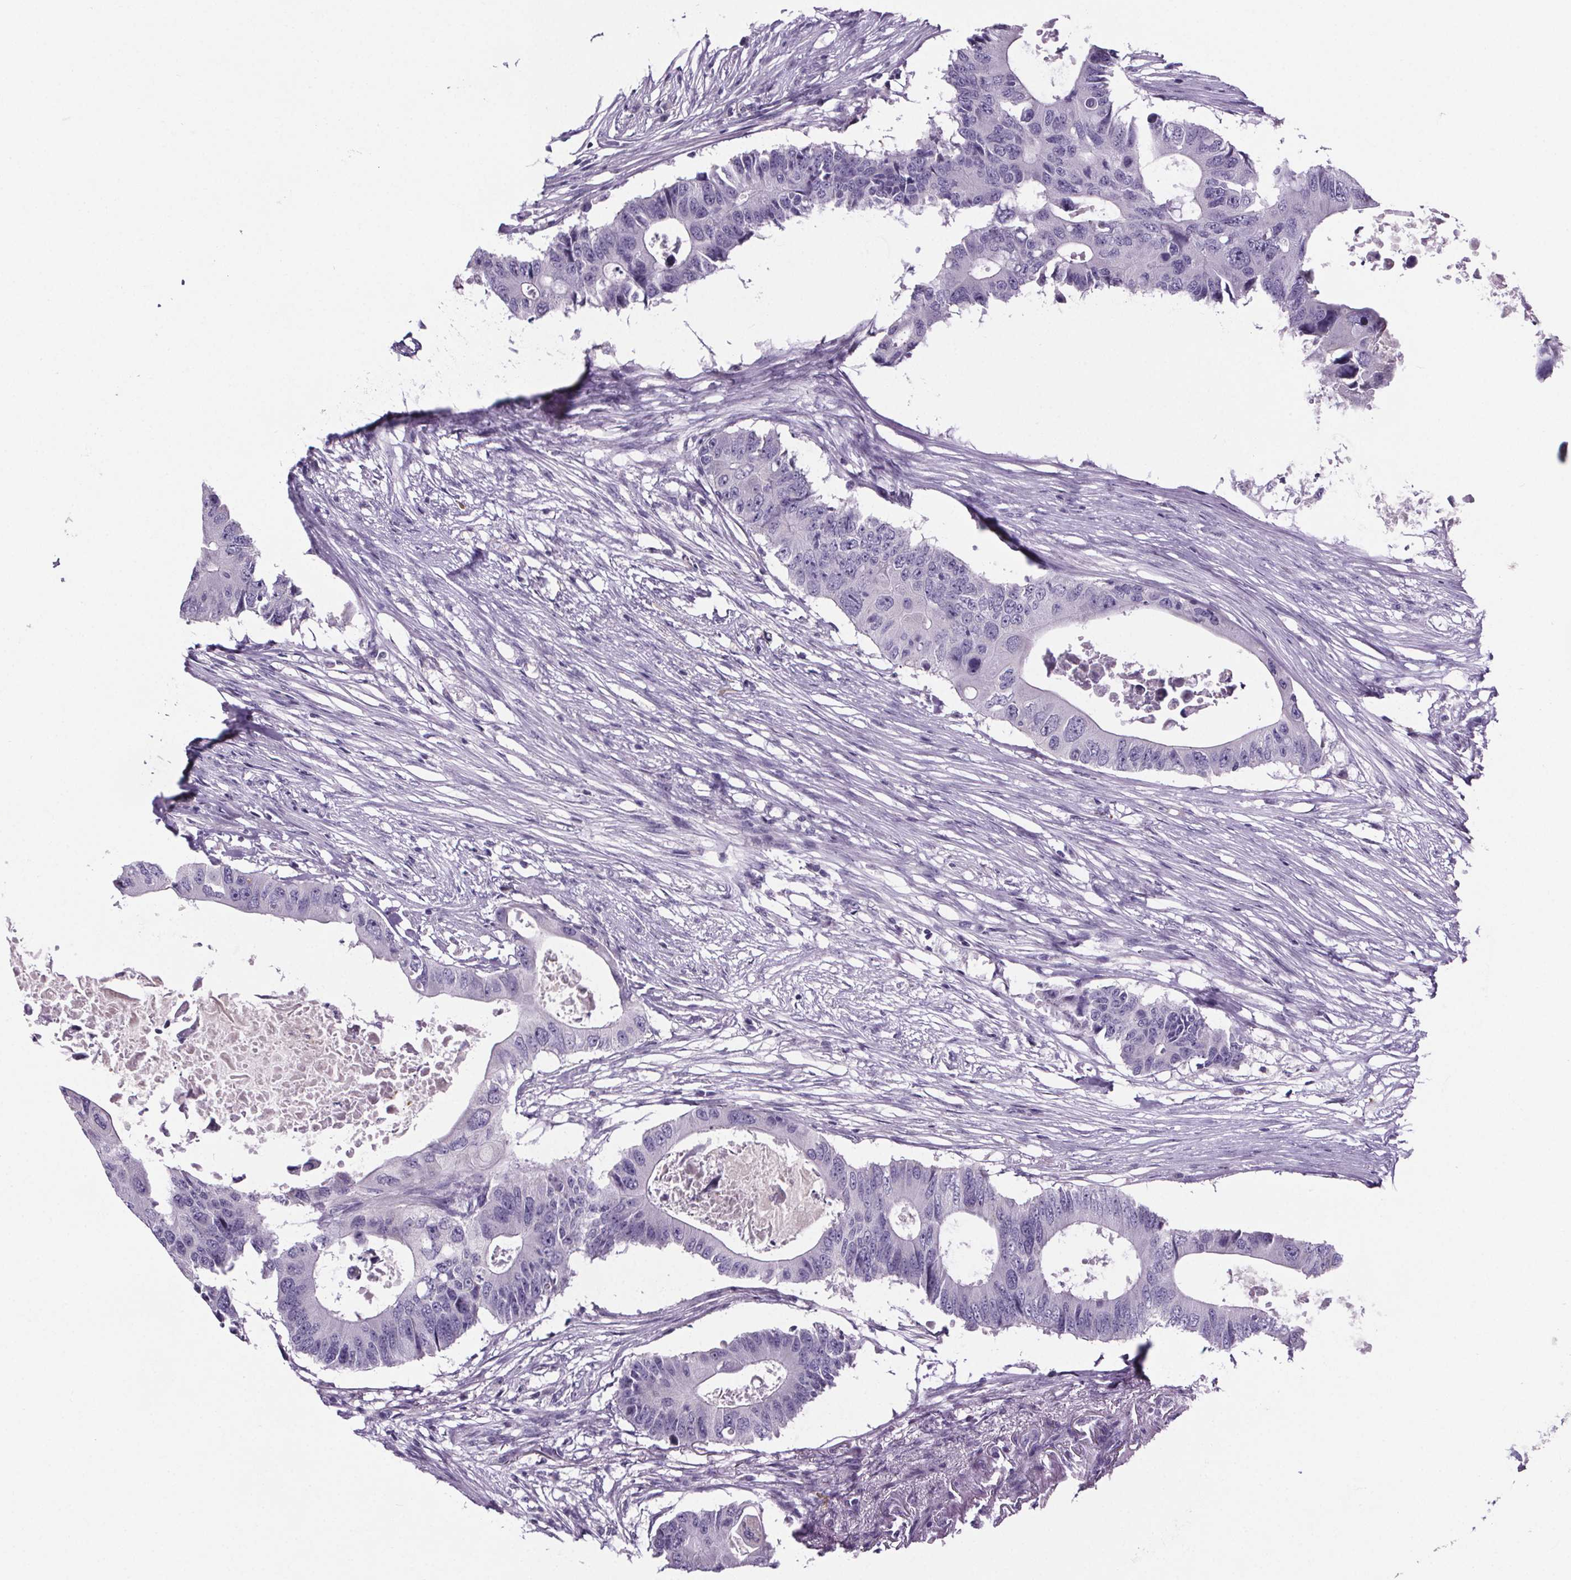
{"staining": {"intensity": "negative", "quantity": "none", "location": "none"}, "tissue": "colorectal cancer", "cell_type": "Tumor cells", "image_type": "cancer", "snomed": [{"axis": "morphology", "description": "Adenocarcinoma, NOS"}, {"axis": "topography", "description": "Colon"}], "caption": "Immunohistochemistry of colorectal cancer (adenocarcinoma) displays no staining in tumor cells.", "gene": "CUBN", "patient": {"sex": "male", "age": 71}}